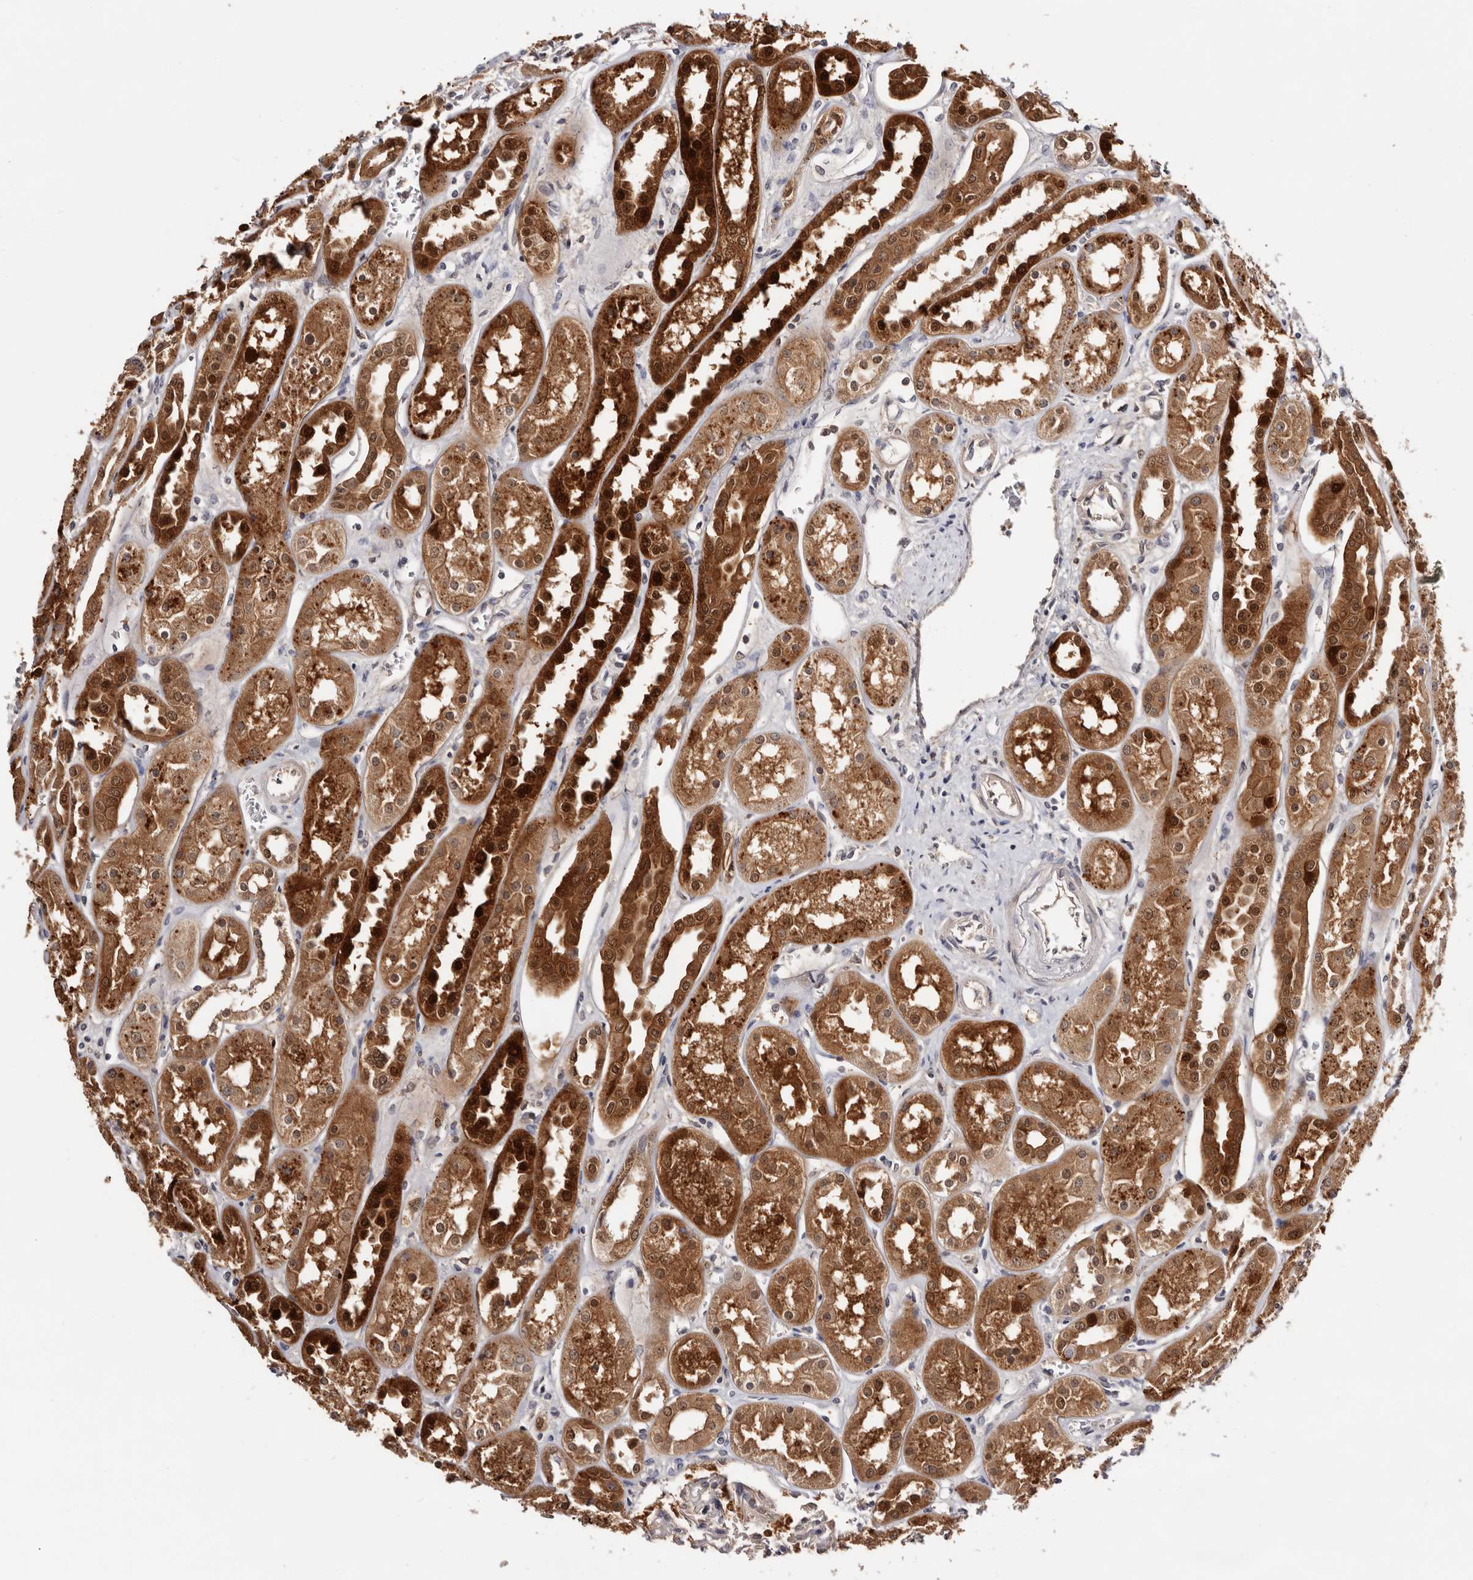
{"staining": {"intensity": "moderate", "quantity": "<25%", "location": "cytoplasmic/membranous,nuclear"}, "tissue": "kidney", "cell_type": "Cells in glomeruli", "image_type": "normal", "snomed": [{"axis": "morphology", "description": "Normal tissue, NOS"}, {"axis": "topography", "description": "Kidney"}], "caption": "Immunohistochemistry (IHC) staining of unremarkable kidney, which exhibits low levels of moderate cytoplasmic/membranous,nuclear positivity in approximately <25% of cells in glomeruli indicating moderate cytoplasmic/membranous,nuclear protein expression. The staining was performed using DAB (brown) for protein detection and nuclei were counterstained in hematoxylin (blue).", "gene": "TP53I3", "patient": {"sex": "male", "age": 70}}